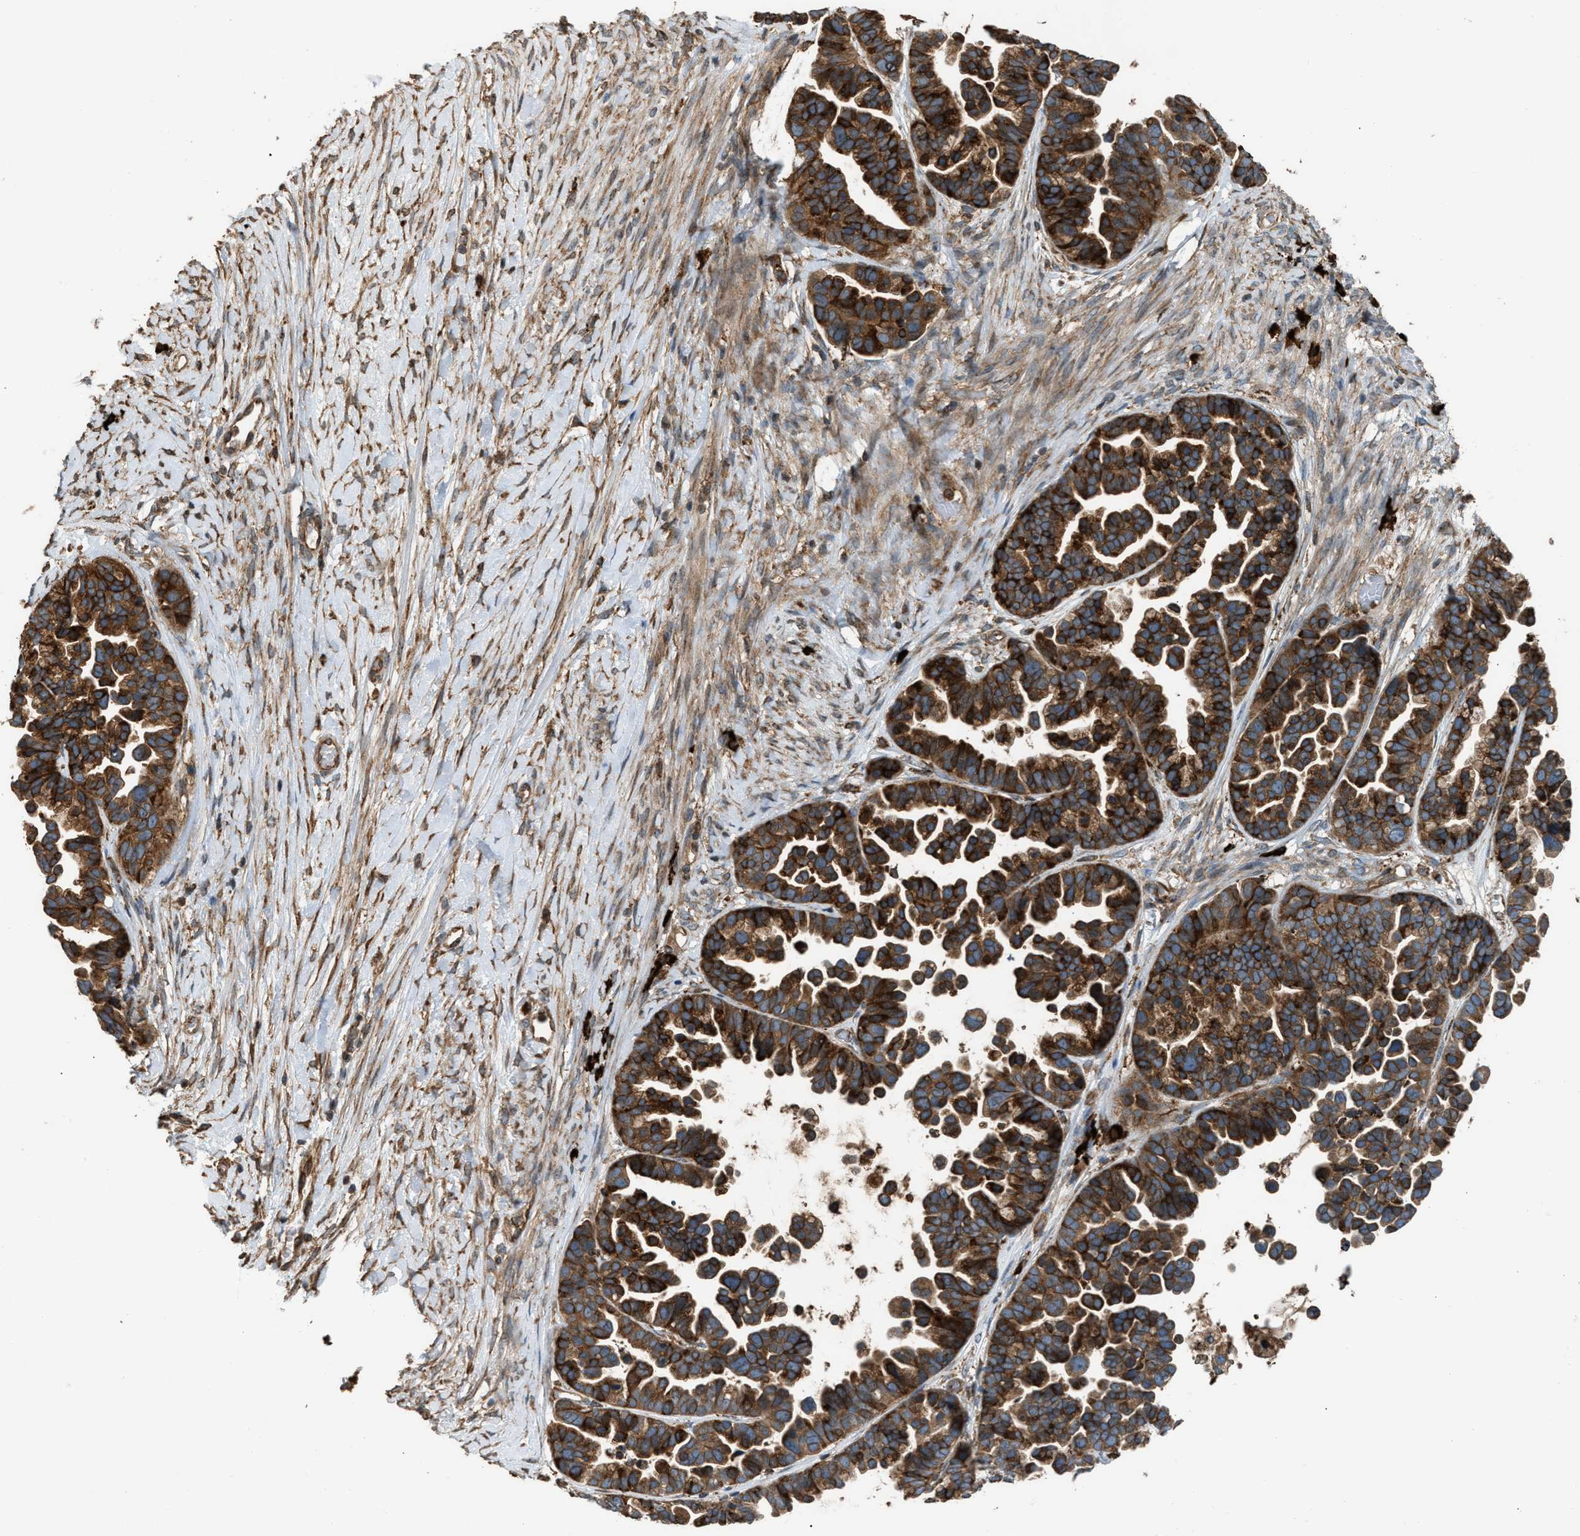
{"staining": {"intensity": "strong", "quantity": ">75%", "location": "cytoplasmic/membranous"}, "tissue": "ovarian cancer", "cell_type": "Tumor cells", "image_type": "cancer", "snomed": [{"axis": "morphology", "description": "Cystadenocarcinoma, serous, NOS"}, {"axis": "topography", "description": "Ovary"}], "caption": "A histopathology image of human ovarian serous cystadenocarcinoma stained for a protein demonstrates strong cytoplasmic/membranous brown staining in tumor cells.", "gene": "BAIAP2L1", "patient": {"sex": "female", "age": 56}}